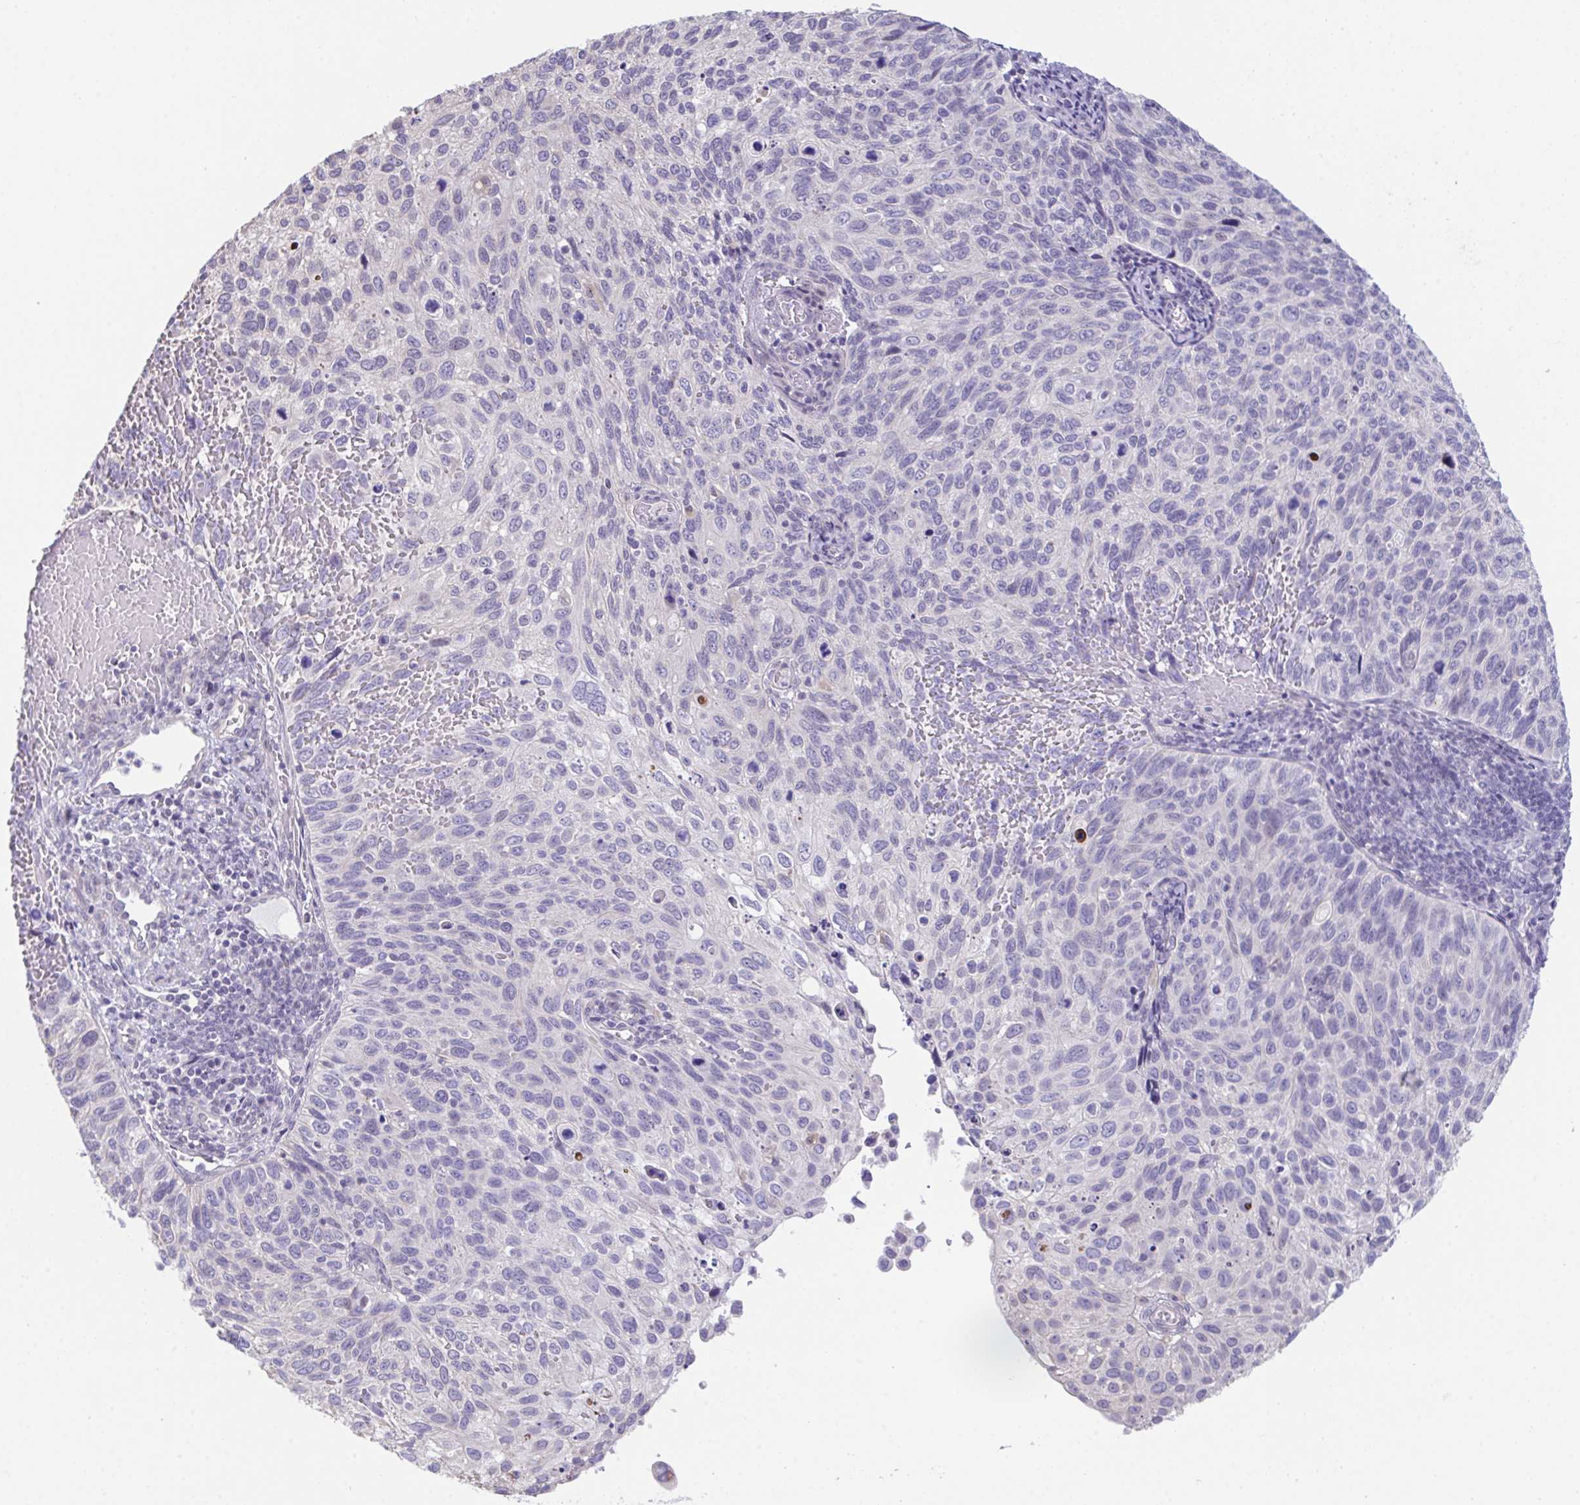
{"staining": {"intensity": "negative", "quantity": "none", "location": "none"}, "tissue": "cervical cancer", "cell_type": "Tumor cells", "image_type": "cancer", "snomed": [{"axis": "morphology", "description": "Squamous cell carcinoma, NOS"}, {"axis": "topography", "description": "Cervix"}], "caption": "A high-resolution histopathology image shows immunohistochemistry staining of cervical cancer (squamous cell carcinoma), which exhibits no significant staining in tumor cells.", "gene": "ATP6V0D2", "patient": {"sex": "female", "age": 70}}